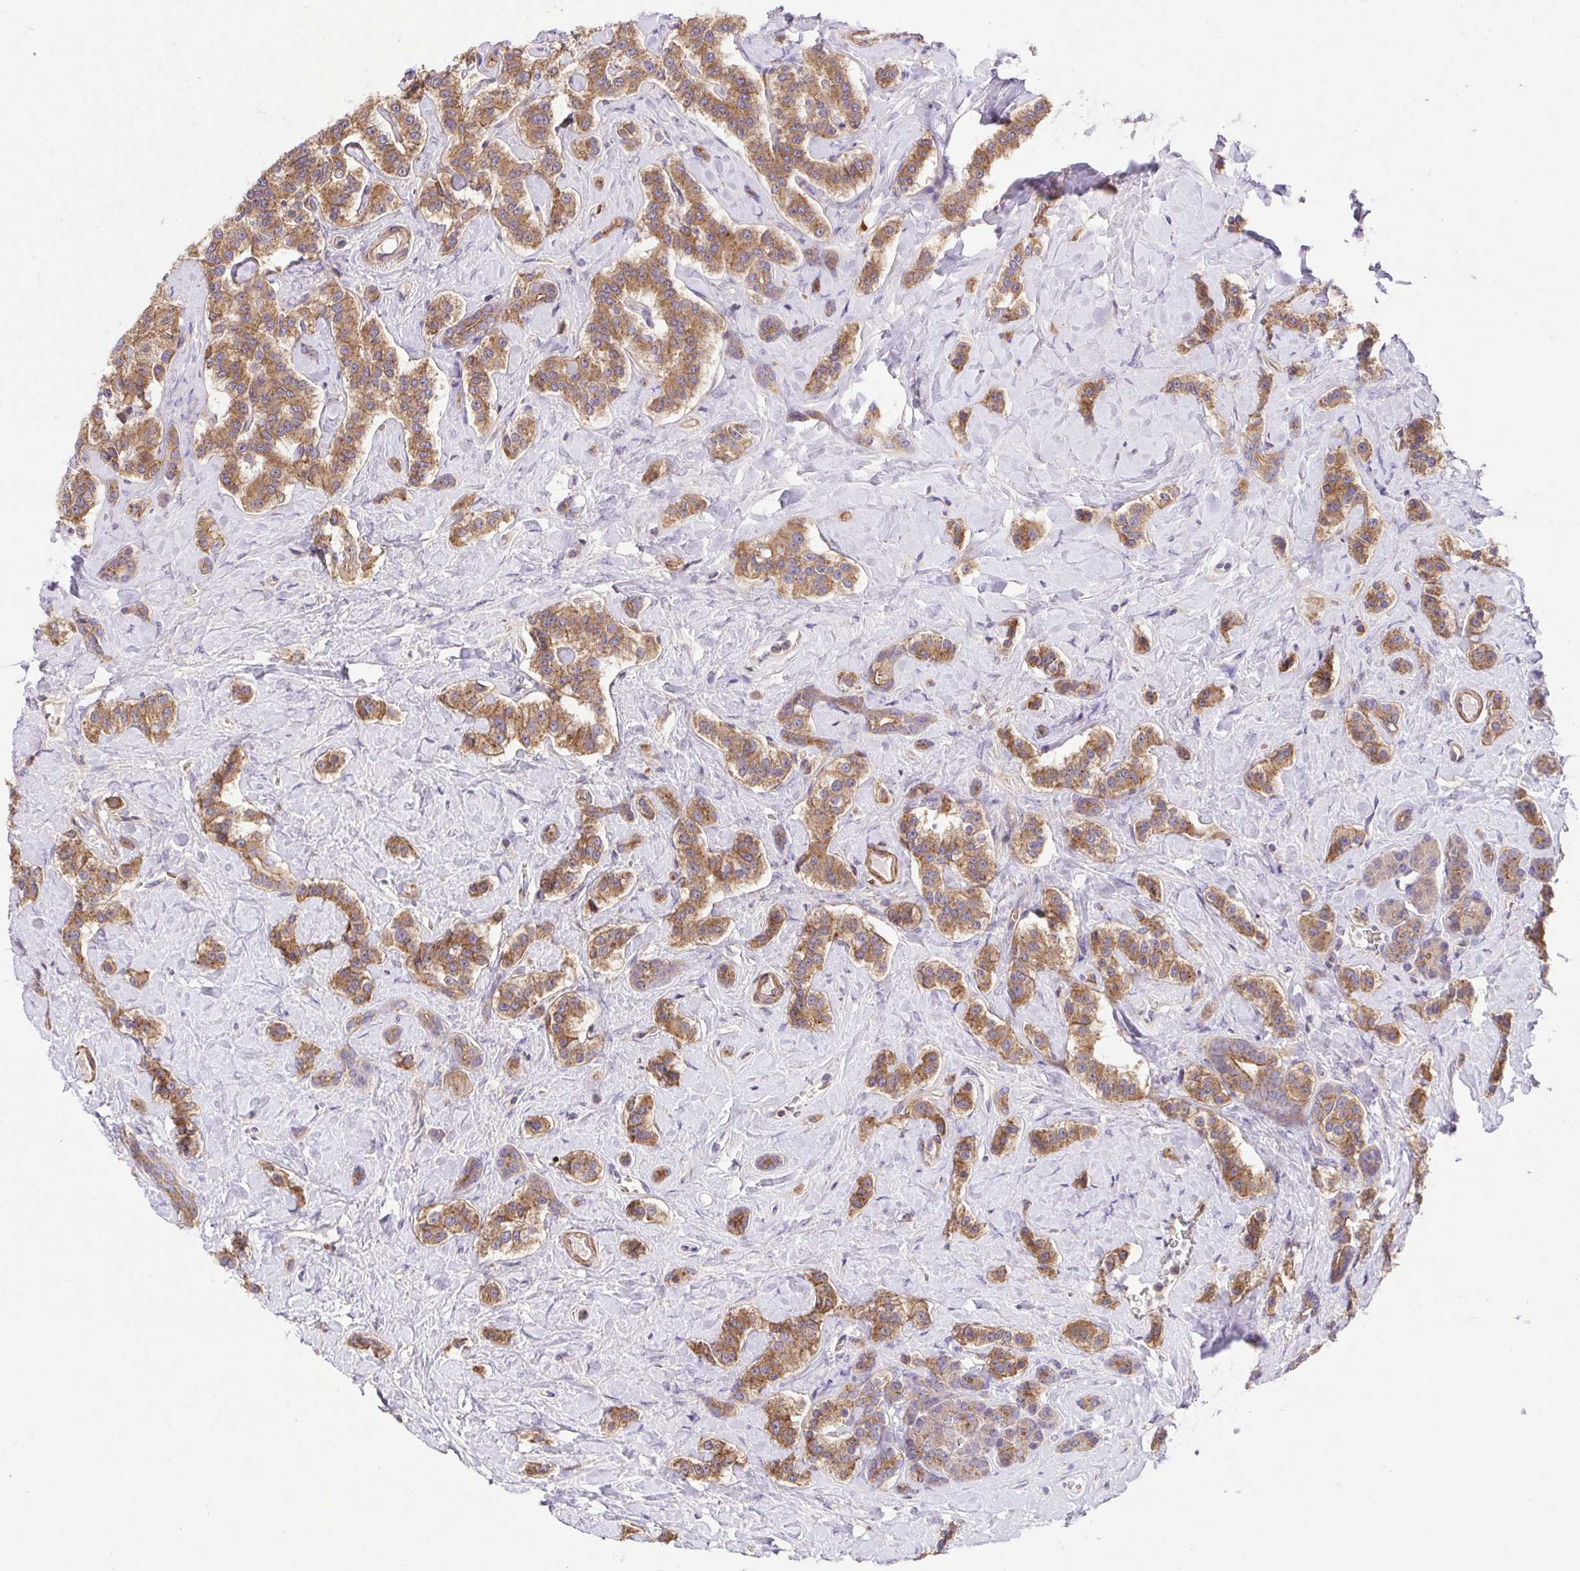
{"staining": {"intensity": "moderate", "quantity": ">75%", "location": "cytoplasmic/membranous"}, "tissue": "carcinoid", "cell_type": "Tumor cells", "image_type": "cancer", "snomed": [{"axis": "morphology", "description": "Normal tissue, NOS"}, {"axis": "morphology", "description": "Carcinoid, malignant, NOS"}, {"axis": "topography", "description": "Pancreas"}], "caption": "There is medium levels of moderate cytoplasmic/membranous staining in tumor cells of carcinoid (malignant), as demonstrated by immunohistochemical staining (brown color).", "gene": "IDE", "patient": {"sex": "male", "age": 36}}